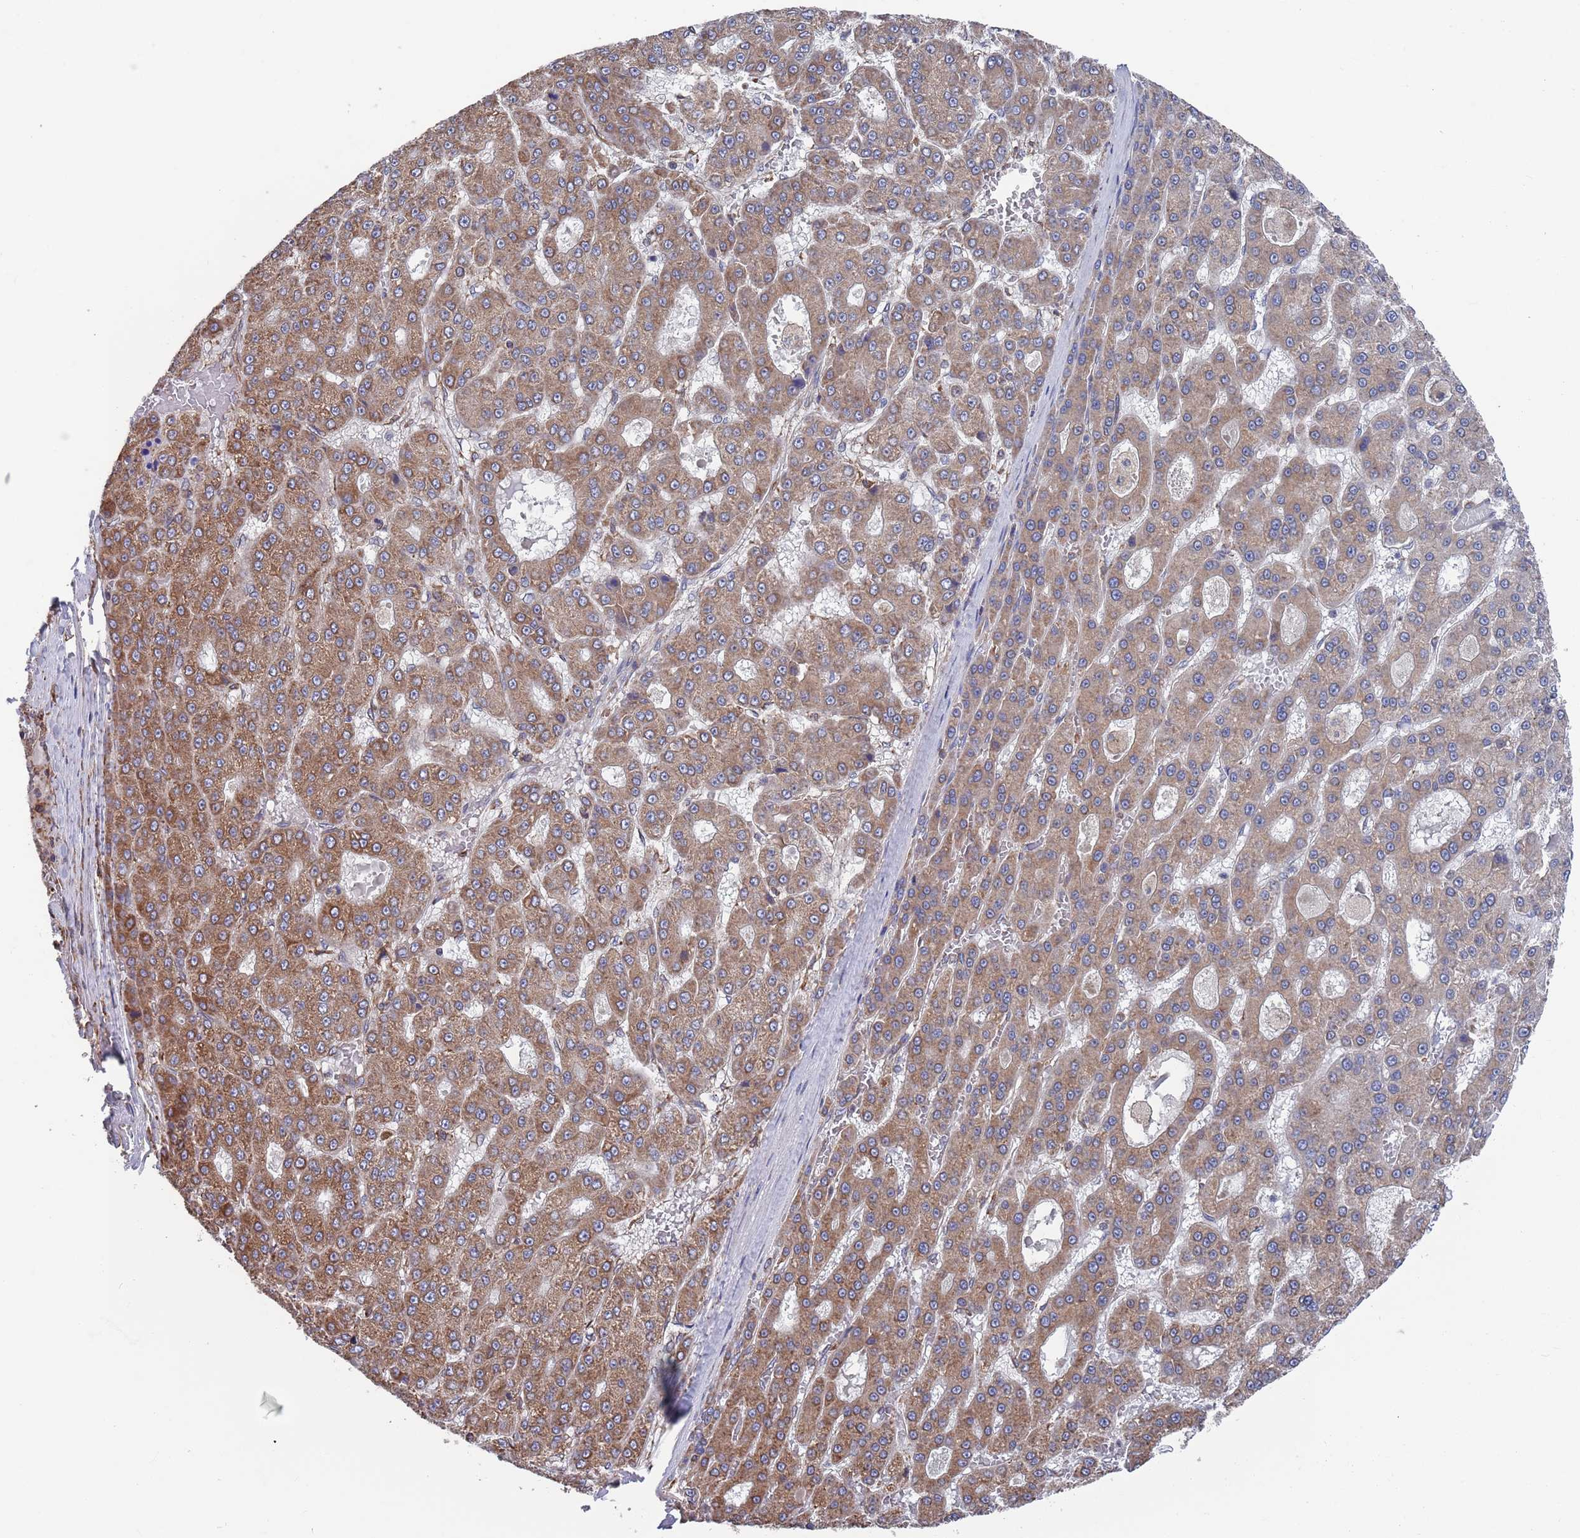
{"staining": {"intensity": "moderate", "quantity": "25%-75%", "location": "cytoplasmic/membranous"}, "tissue": "liver cancer", "cell_type": "Tumor cells", "image_type": "cancer", "snomed": [{"axis": "morphology", "description": "Carcinoma, Hepatocellular, NOS"}, {"axis": "topography", "description": "Liver"}], "caption": "Protein analysis of liver cancer tissue shows moderate cytoplasmic/membranous expression in about 25%-75% of tumor cells.", "gene": "GID8", "patient": {"sex": "male", "age": 70}}